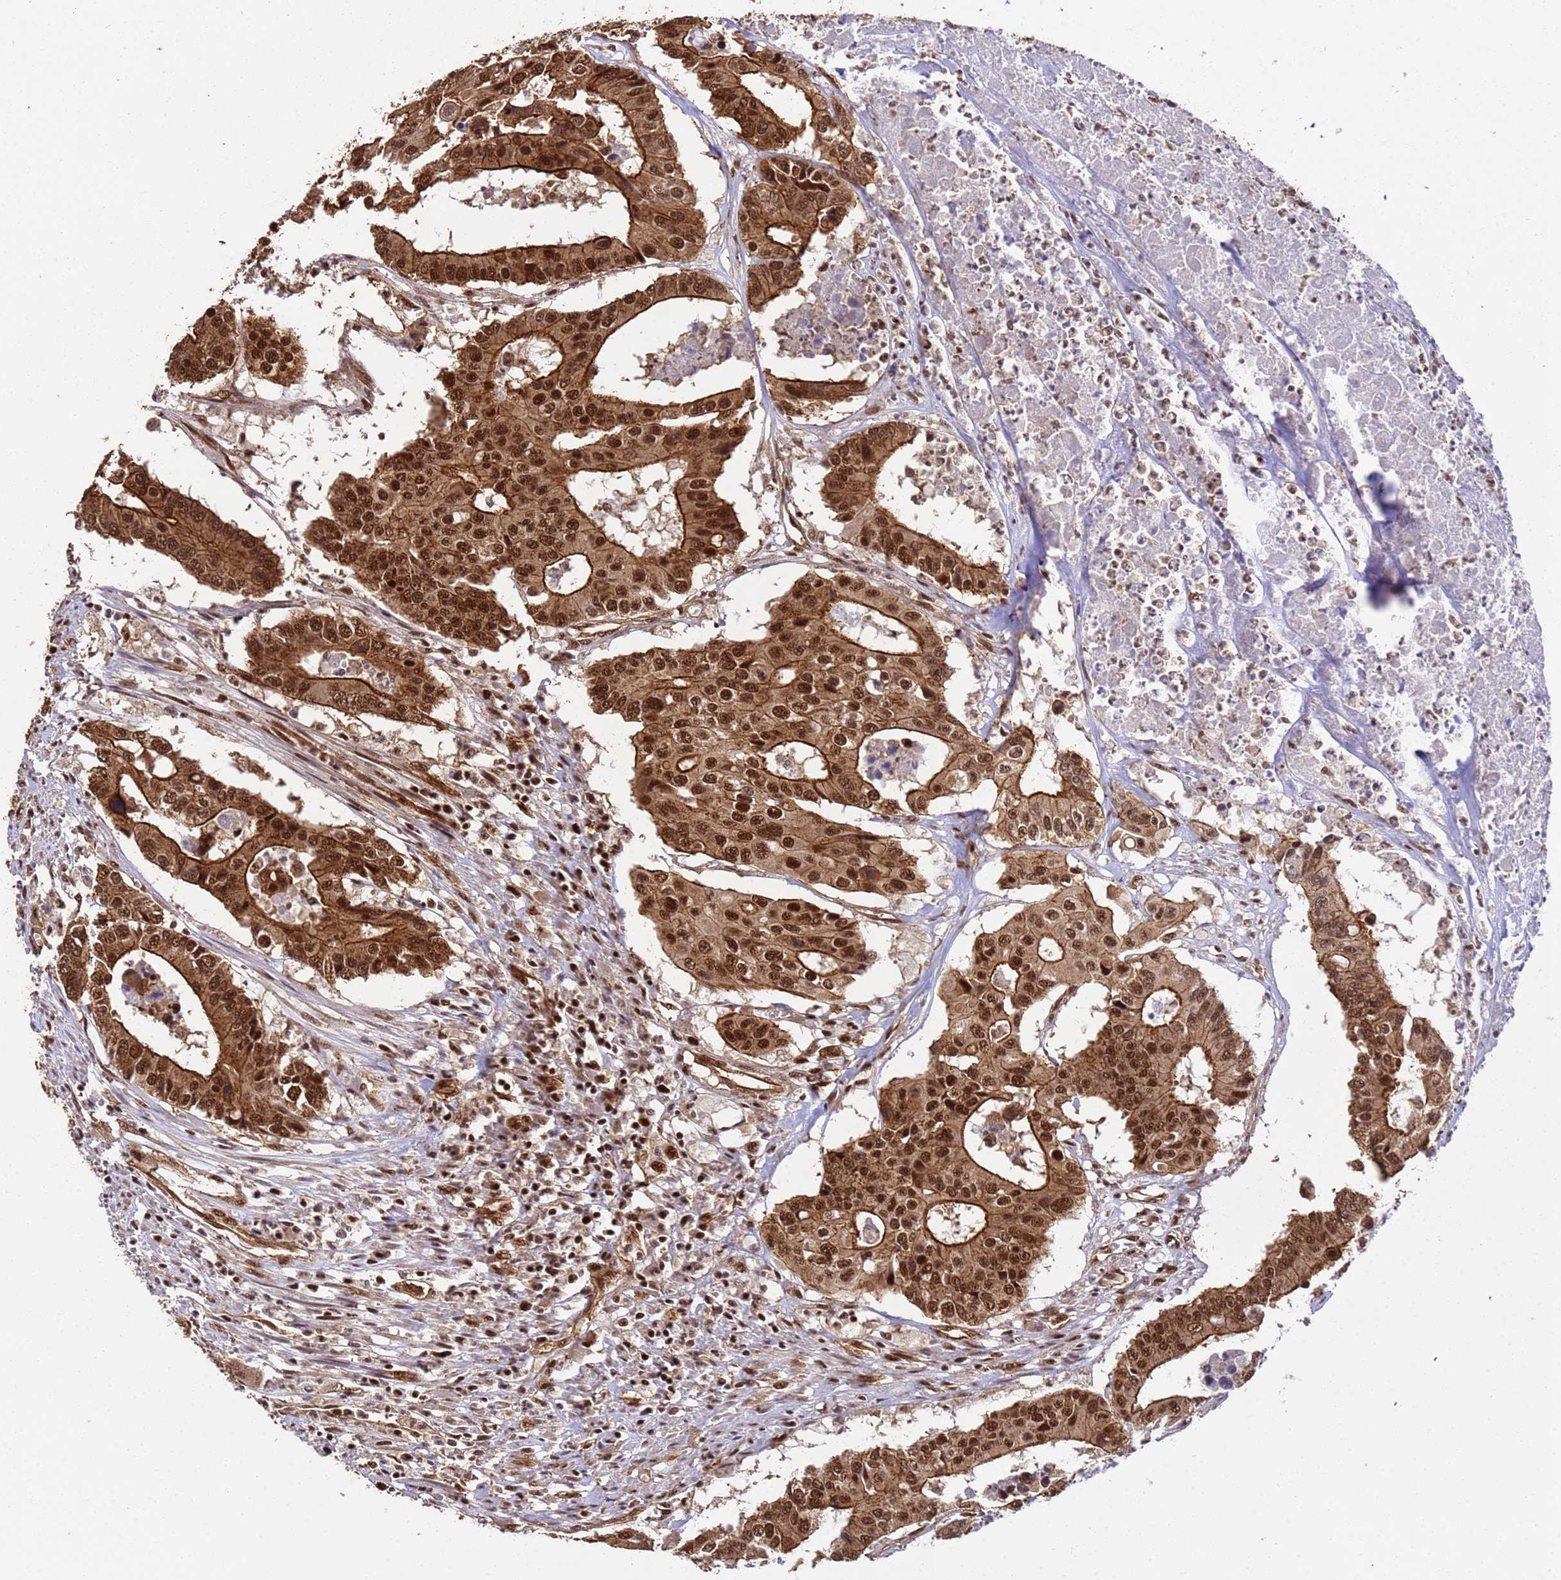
{"staining": {"intensity": "strong", "quantity": ">75%", "location": "cytoplasmic/membranous,nuclear"}, "tissue": "colorectal cancer", "cell_type": "Tumor cells", "image_type": "cancer", "snomed": [{"axis": "morphology", "description": "Adenocarcinoma, NOS"}, {"axis": "topography", "description": "Colon"}], "caption": "A brown stain labels strong cytoplasmic/membranous and nuclear expression of a protein in colorectal cancer (adenocarcinoma) tumor cells.", "gene": "SYF2", "patient": {"sex": "male", "age": 77}}